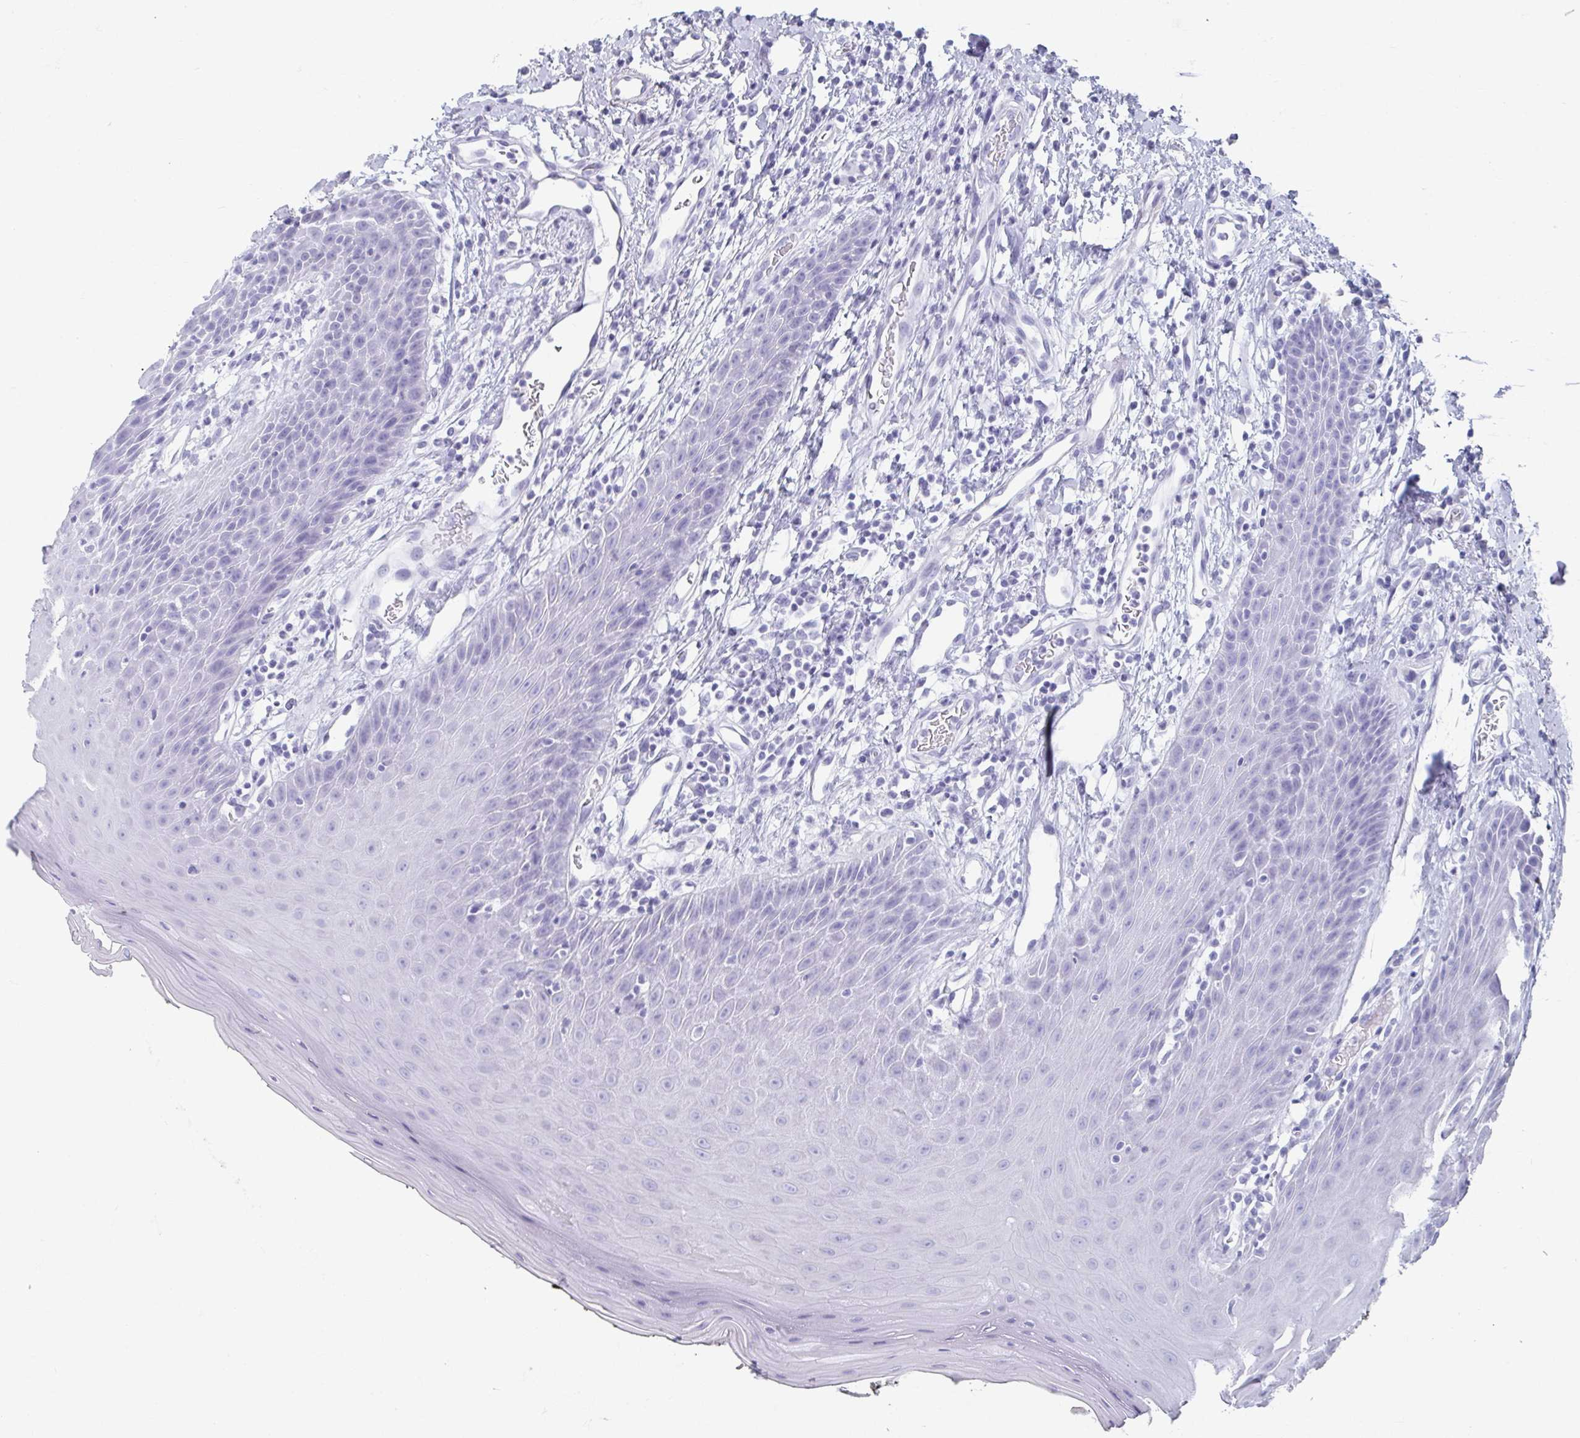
{"staining": {"intensity": "negative", "quantity": "none", "location": "none"}, "tissue": "oral mucosa", "cell_type": "Squamous epithelial cells", "image_type": "normal", "snomed": [{"axis": "morphology", "description": "Normal tissue, NOS"}, {"axis": "topography", "description": "Oral tissue"}, {"axis": "topography", "description": "Tounge, NOS"}], "caption": "IHC photomicrograph of unremarkable human oral mucosa stained for a protein (brown), which reveals no staining in squamous epithelial cells.", "gene": "GHRL", "patient": {"sex": "female", "age": 59}}